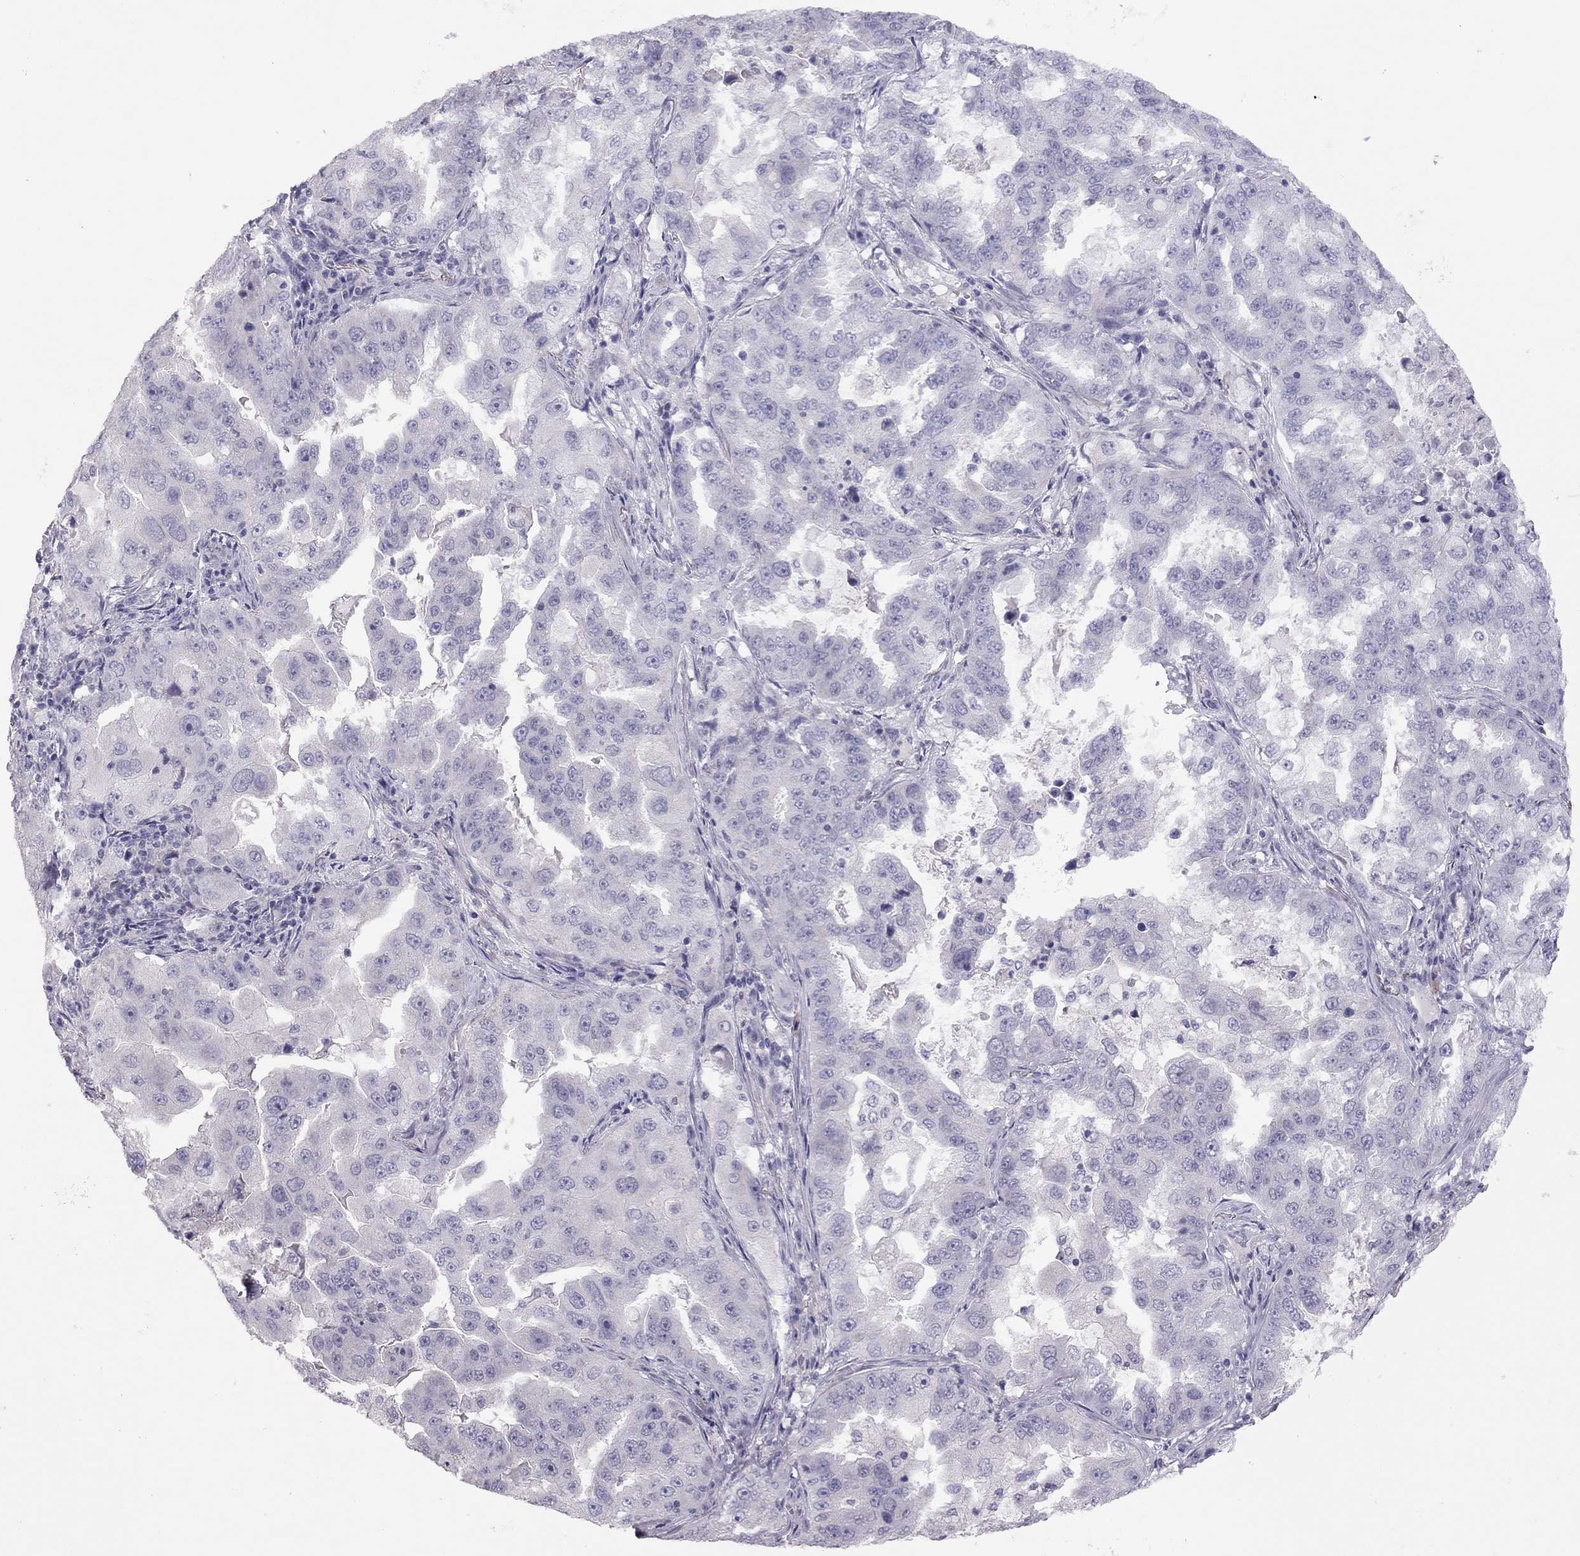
{"staining": {"intensity": "negative", "quantity": "none", "location": "none"}, "tissue": "lung cancer", "cell_type": "Tumor cells", "image_type": "cancer", "snomed": [{"axis": "morphology", "description": "Adenocarcinoma, NOS"}, {"axis": "topography", "description": "Lung"}], "caption": "The image demonstrates no staining of tumor cells in lung cancer (adenocarcinoma).", "gene": "ADORA2A", "patient": {"sex": "female", "age": 61}}